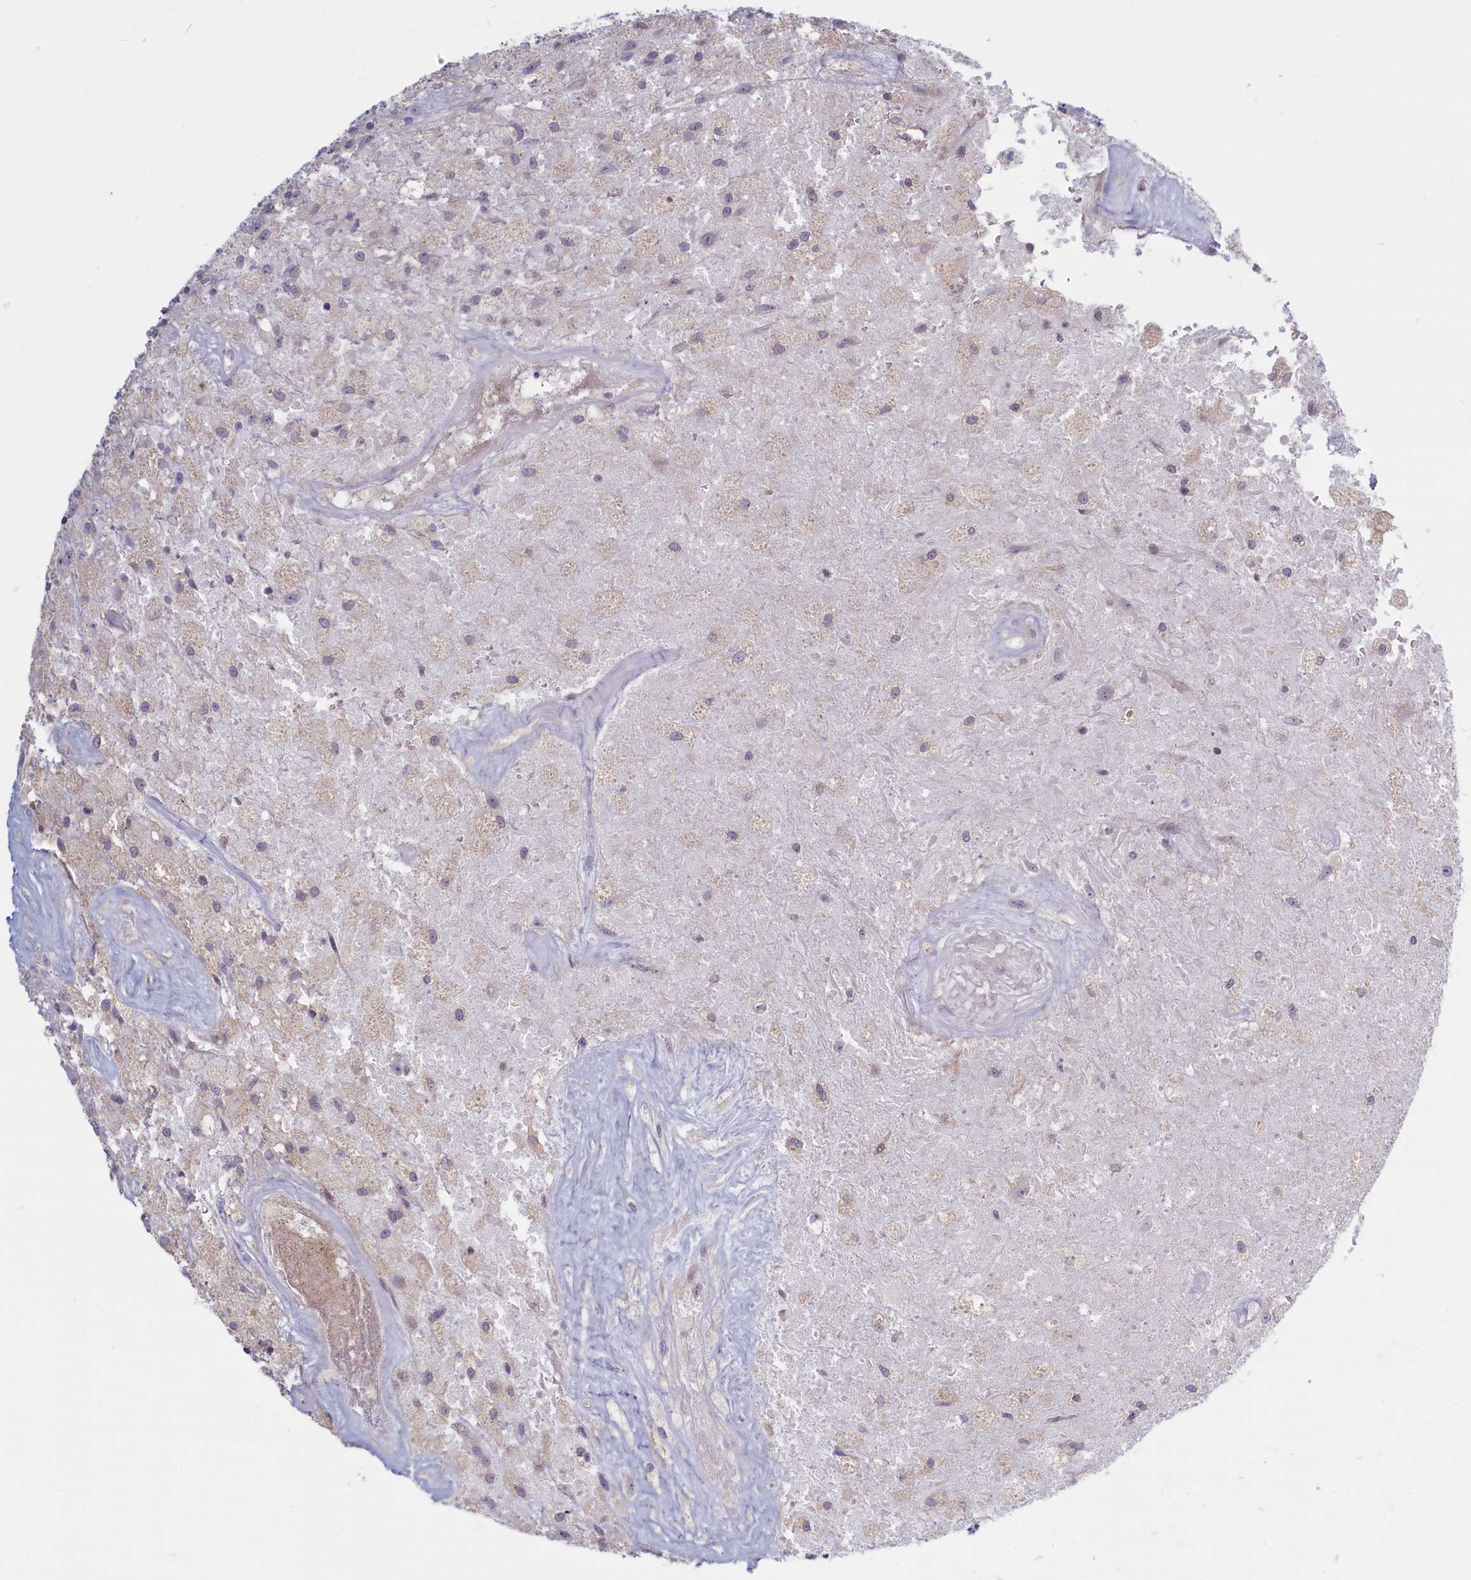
{"staining": {"intensity": "negative", "quantity": "none", "location": "none"}, "tissue": "glioma", "cell_type": "Tumor cells", "image_type": "cancer", "snomed": [{"axis": "morphology", "description": "Glioma, malignant, High grade"}, {"axis": "topography", "description": "Brain"}], "caption": "Histopathology image shows no protein positivity in tumor cells of glioma tissue.", "gene": "TRPM4", "patient": {"sex": "male", "age": 56}}